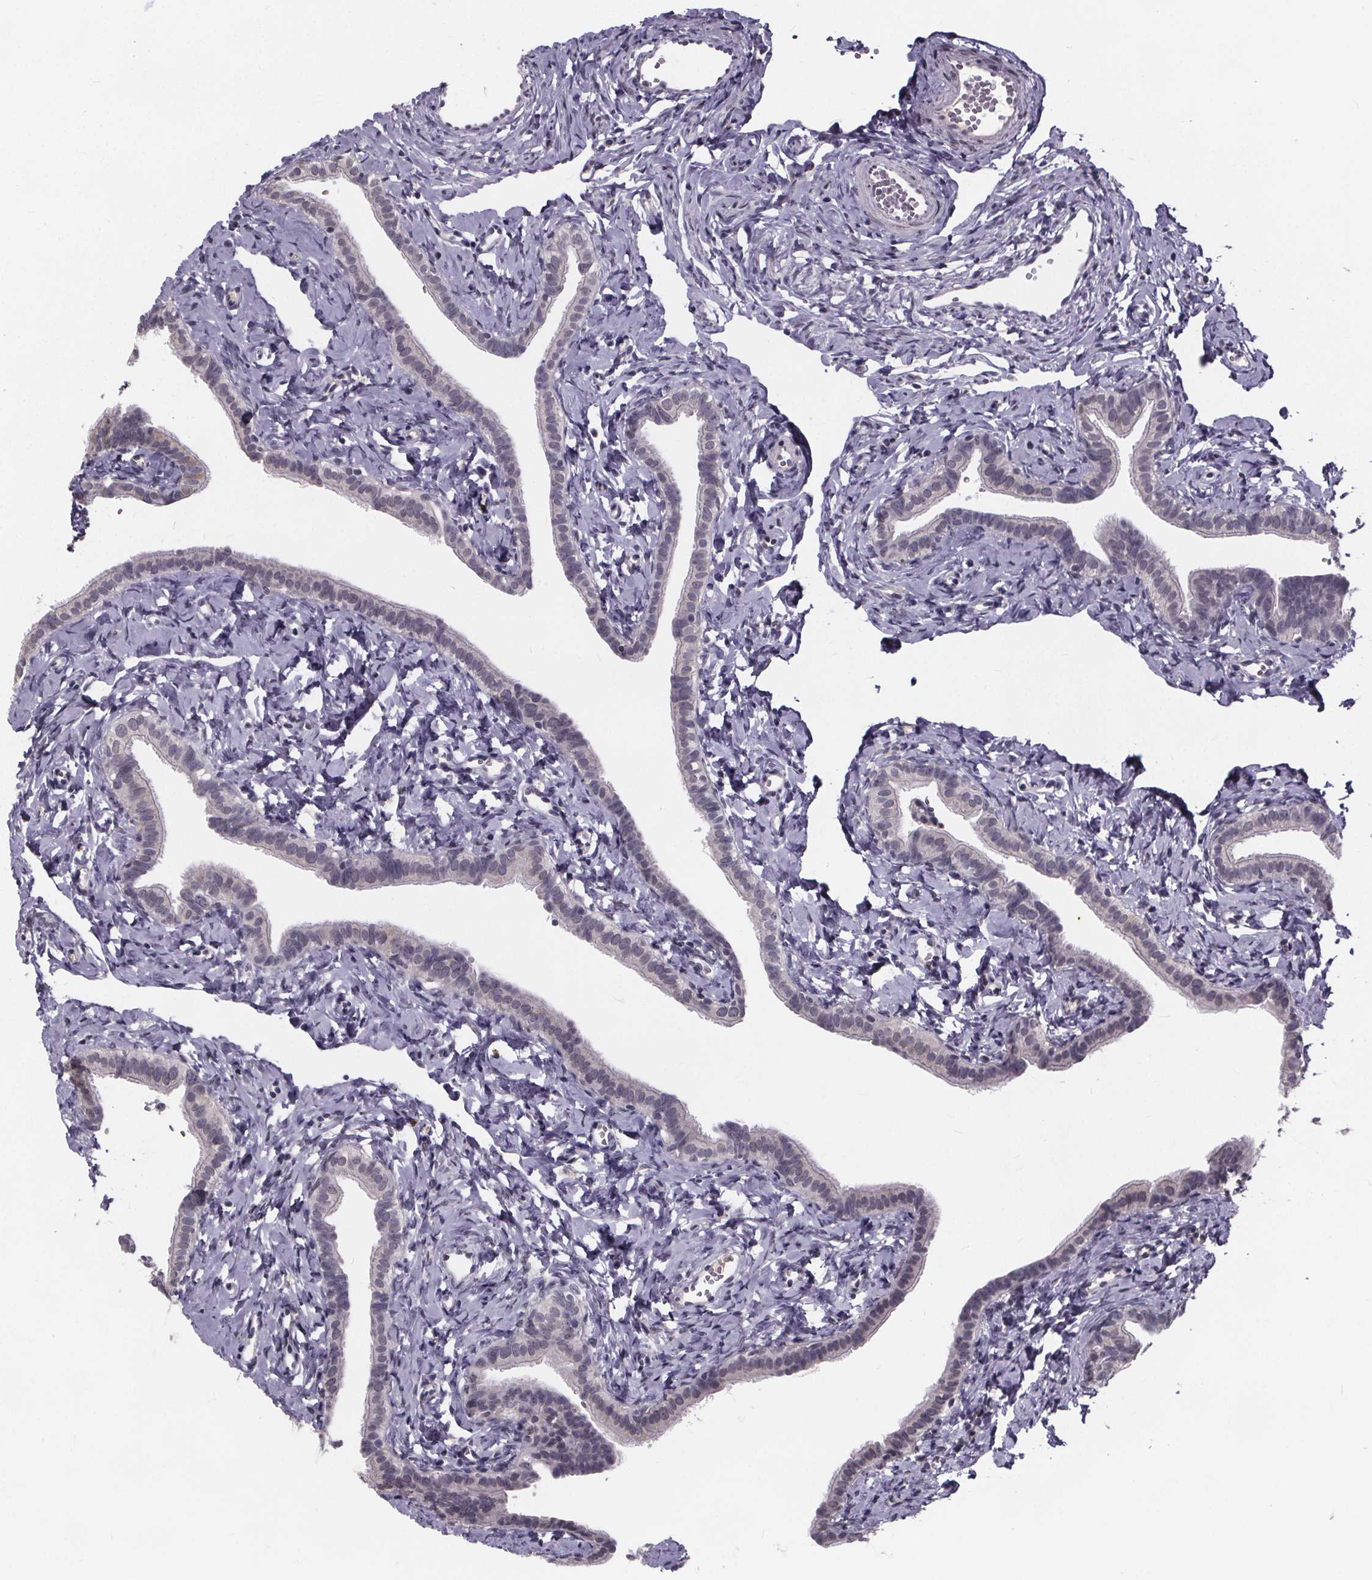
{"staining": {"intensity": "negative", "quantity": "none", "location": "none"}, "tissue": "fallopian tube", "cell_type": "Glandular cells", "image_type": "normal", "snomed": [{"axis": "morphology", "description": "Normal tissue, NOS"}, {"axis": "topography", "description": "Fallopian tube"}], "caption": "Immunohistochemistry (IHC) histopathology image of unremarkable fallopian tube: fallopian tube stained with DAB (3,3'-diaminobenzidine) reveals no significant protein positivity in glandular cells. (DAB immunohistochemistry visualized using brightfield microscopy, high magnification).", "gene": "FAM181B", "patient": {"sex": "female", "age": 41}}